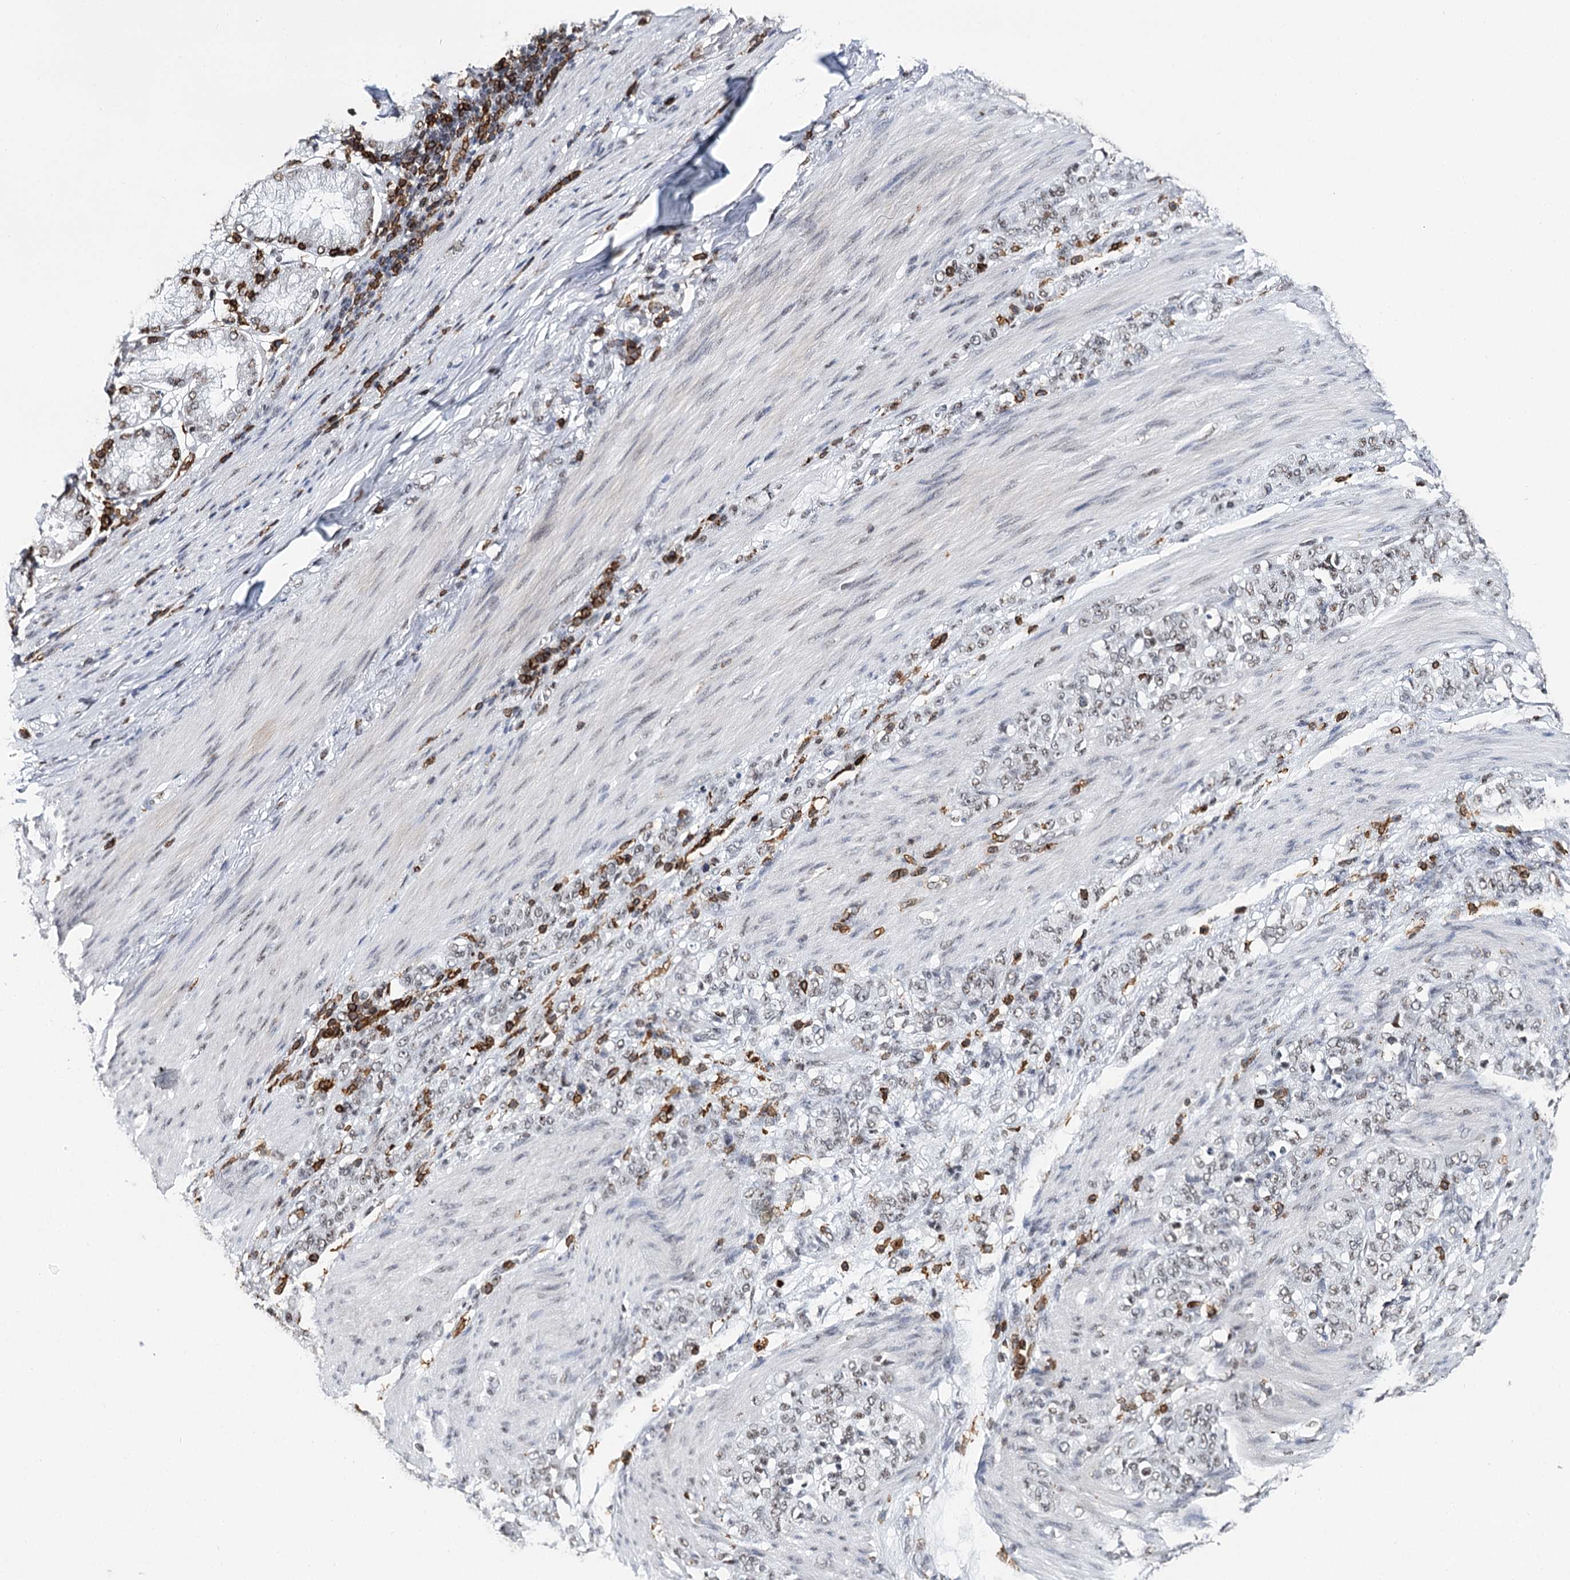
{"staining": {"intensity": "weak", "quantity": "<25%", "location": "nuclear"}, "tissue": "stomach cancer", "cell_type": "Tumor cells", "image_type": "cancer", "snomed": [{"axis": "morphology", "description": "Adenocarcinoma, NOS"}, {"axis": "topography", "description": "Stomach"}], "caption": "This is an IHC histopathology image of human stomach cancer (adenocarcinoma). There is no positivity in tumor cells.", "gene": "BARD1", "patient": {"sex": "female", "age": 79}}